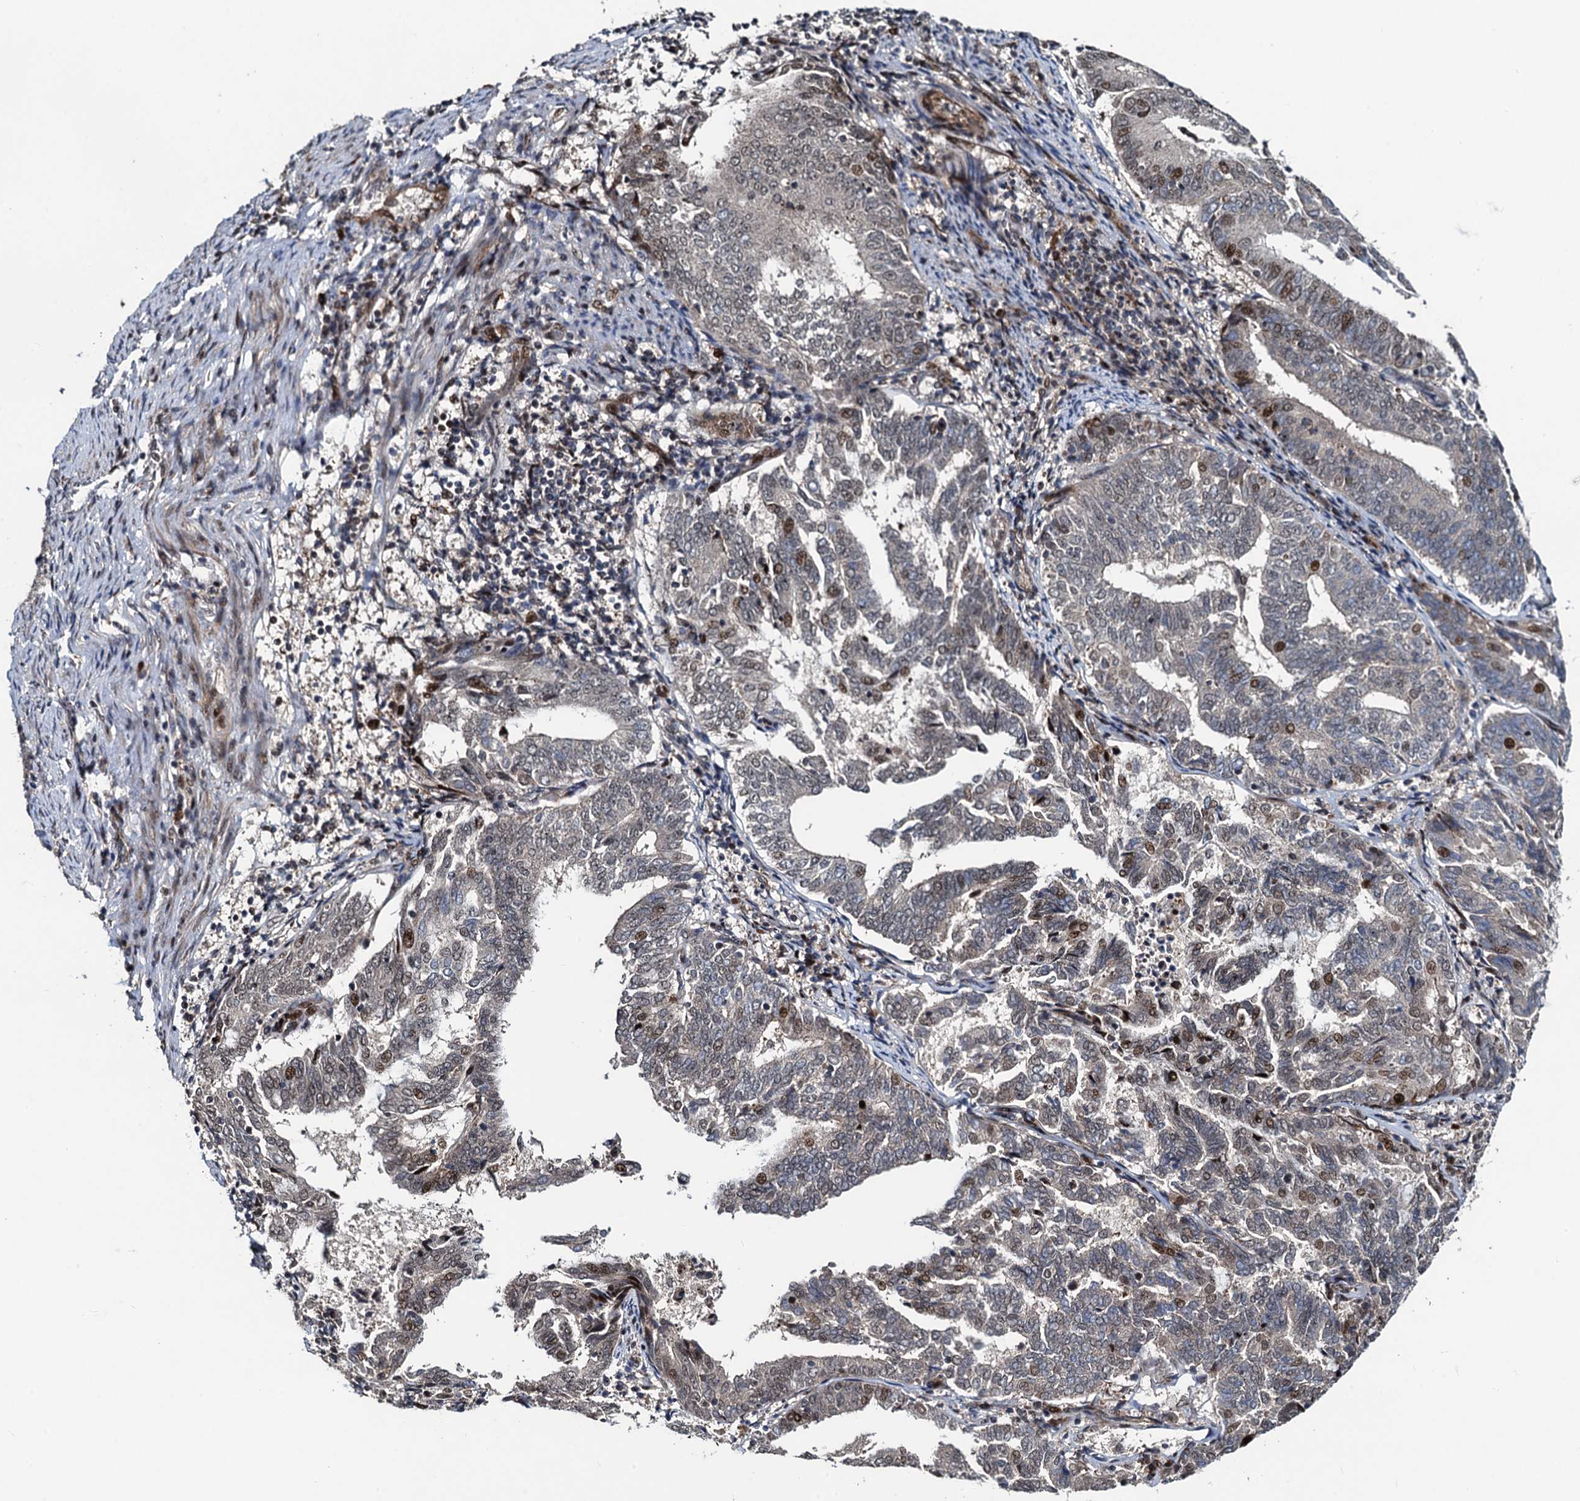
{"staining": {"intensity": "moderate", "quantity": "<25%", "location": "cytoplasmic/membranous,nuclear"}, "tissue": "endometrial cancer", "cell_type": "Tumor cells", "image_type": "cancer", "snomed": [{"axis": "morphology", "description": "Adenocarcinoma, NOS"}, {"axis": "topography", "description": "Endometrium"}], "caption": "A low amount of moderate cytoplasmic/membranous and nuclear positivity is present in approximately <25% of tumor cells in endometrial cancer (adenocarcinoma) tissue. The protein is stained brown, and the nuclei are stained in blue (DAB (3,3'-diaminobenzidine) IHC with brightfield microscopy, high magnification).", "gene": "ATOSA", "patient": {"sex": "female", "age": 80}}